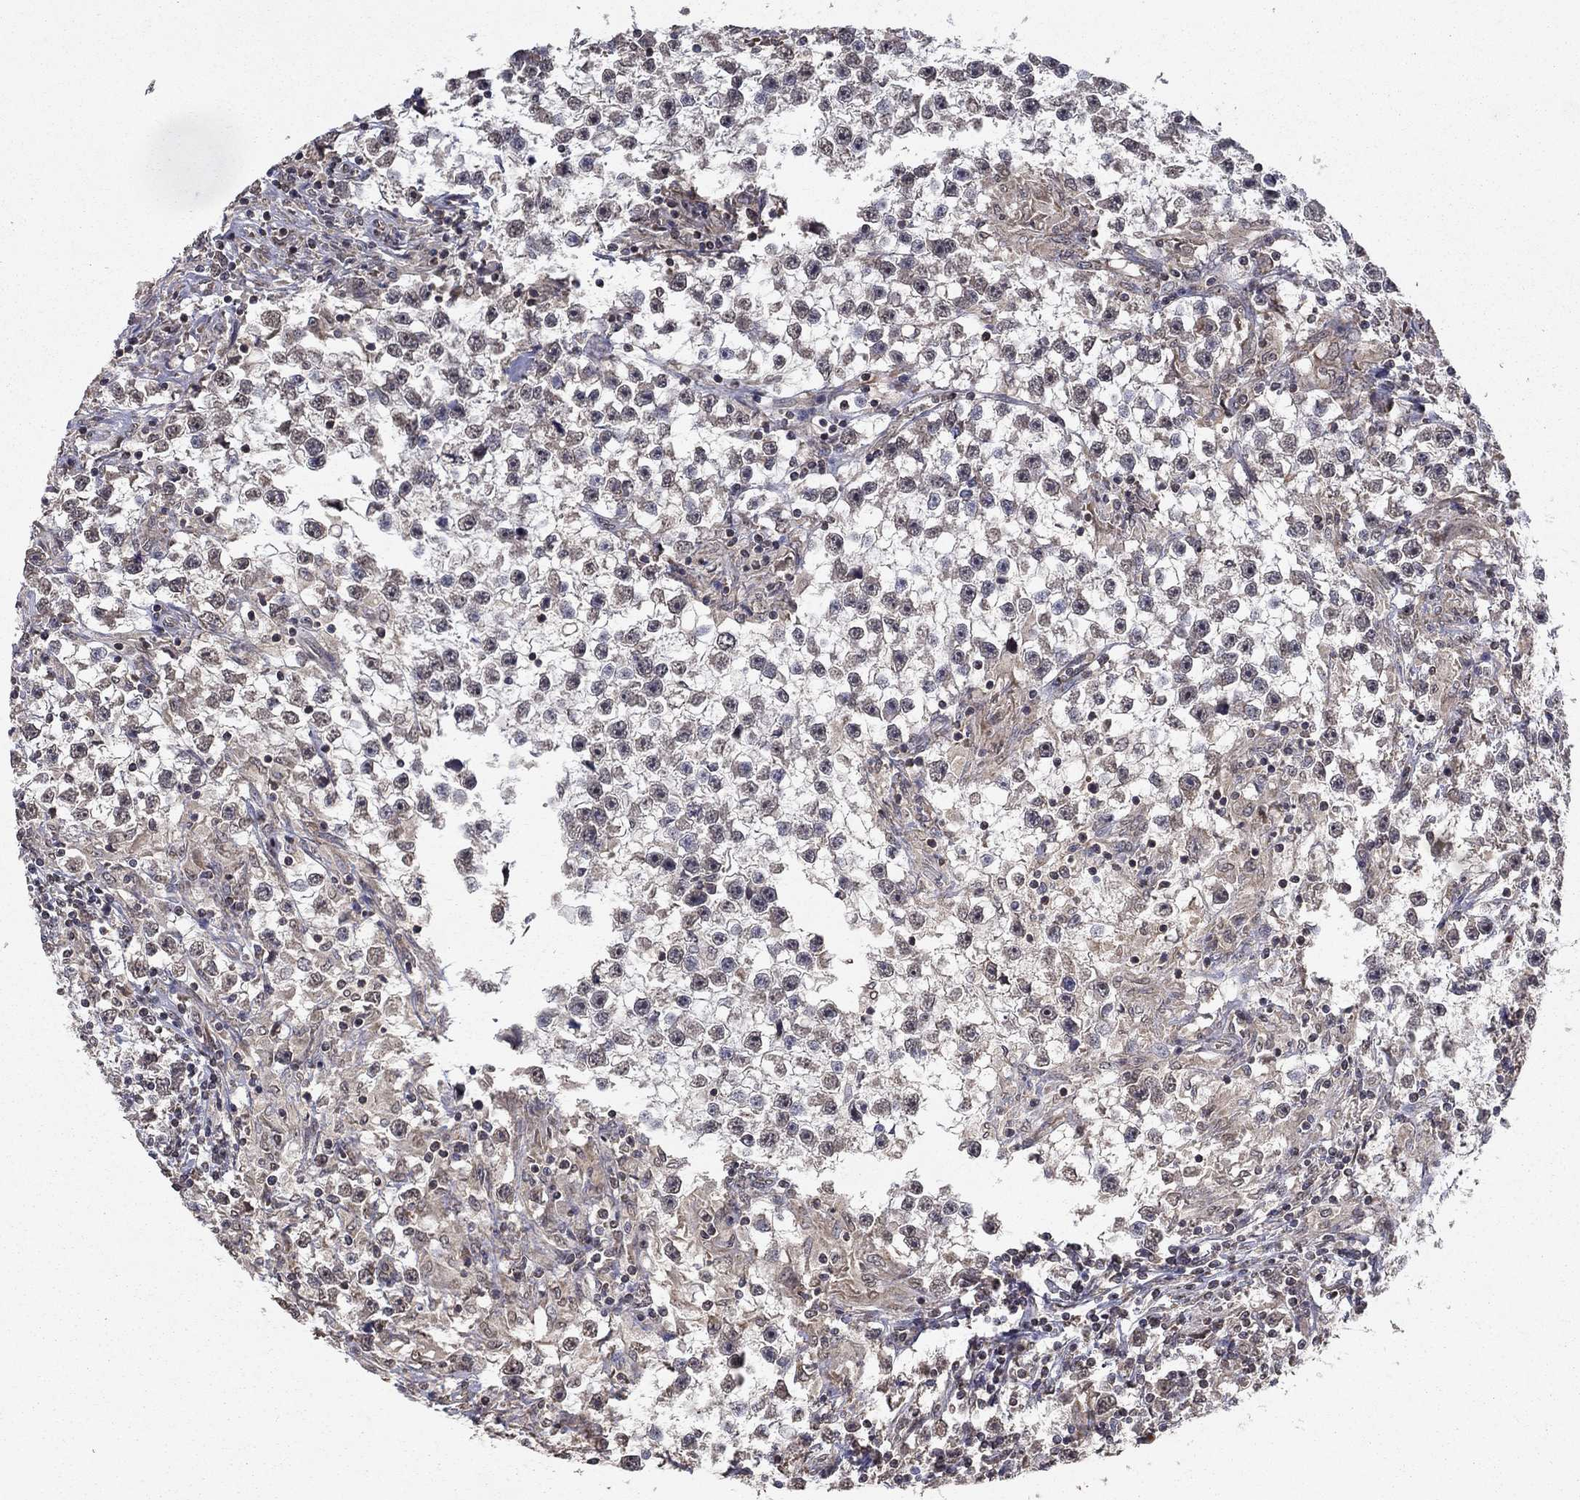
{"staining": {"intensity": "negative", "quantity": "none", "location": "none"}, "tissue": "testis cancer", "cell_type": "Tumor cells", "image_type": "cancer", "snomed": [{"axis": "morphology", "description": "Seminoma, NOS"}, {"axis": "topography", "description": "Testis"}], "caption": "High power microscopy photomicrograph of an immunohistochemistry photomicrograph of seminoma (testis), revealing no significant expression in tumor cells.", "gene": "SLC2A13", "patient": {"sex": "male", "age": 59}}